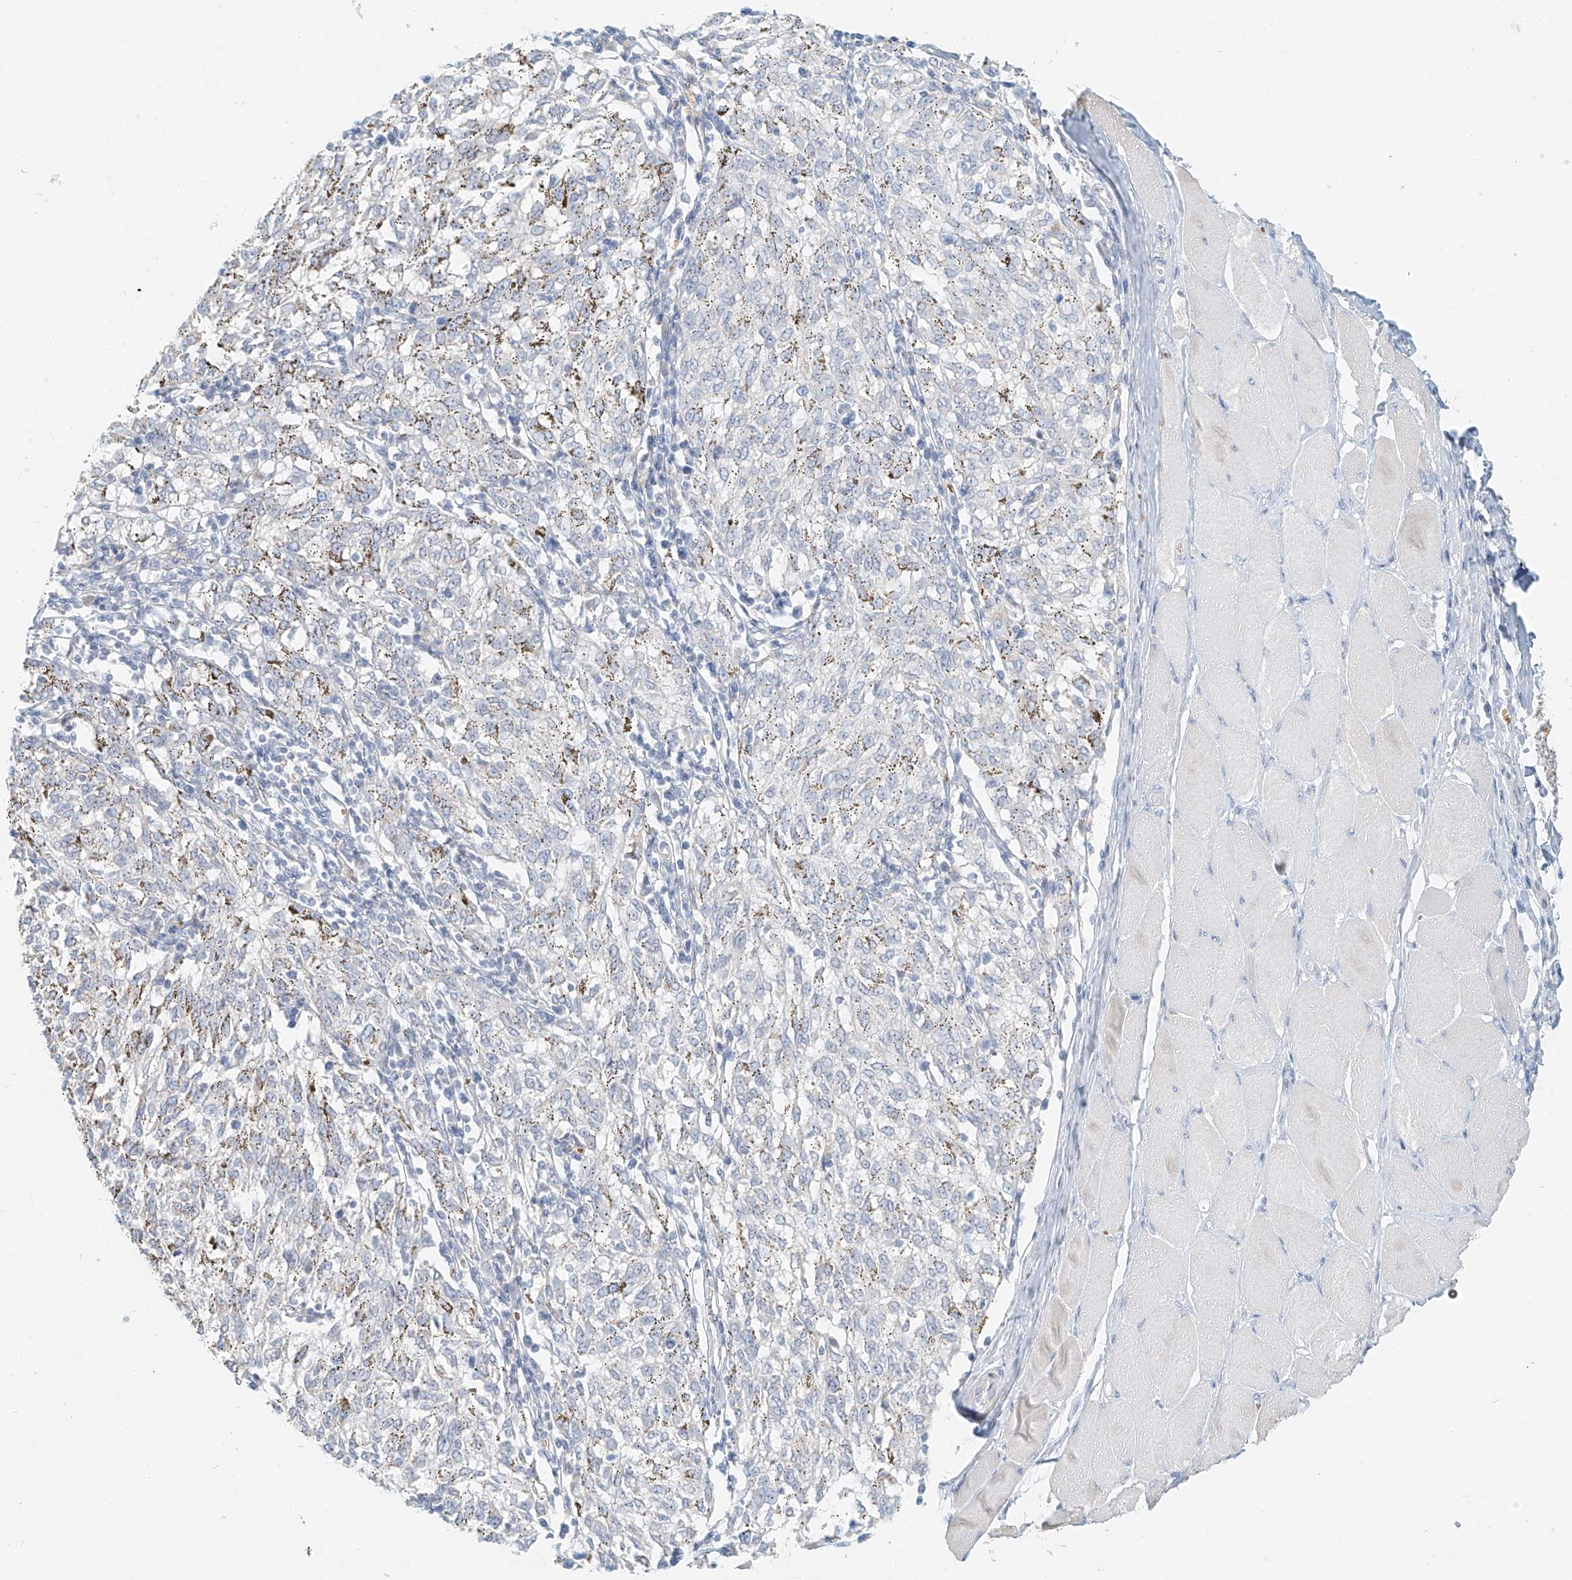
{"staining": {"intensity": "negative", "quantity": "none", "location": "none"}, "tissue": "melanoma", "cell_type": "Tumor cells", "image_type": "cancer", "snomed": [{"axis": "morphology", "description": "Malignant melanoma, NOS"}, {"axis": "topography", "description": "Skin"}], "caption": "The histopathology image reveals no staining of tumor cells in malignant melanoma. Brightfield microscopy of IHC stained with DAB (3,3'-diaminobenzidine) (brown) and hematoxylin (blue), captured at high magnification.", "gene": "PGC", "patient": {"sex": "female", "age": 72}}